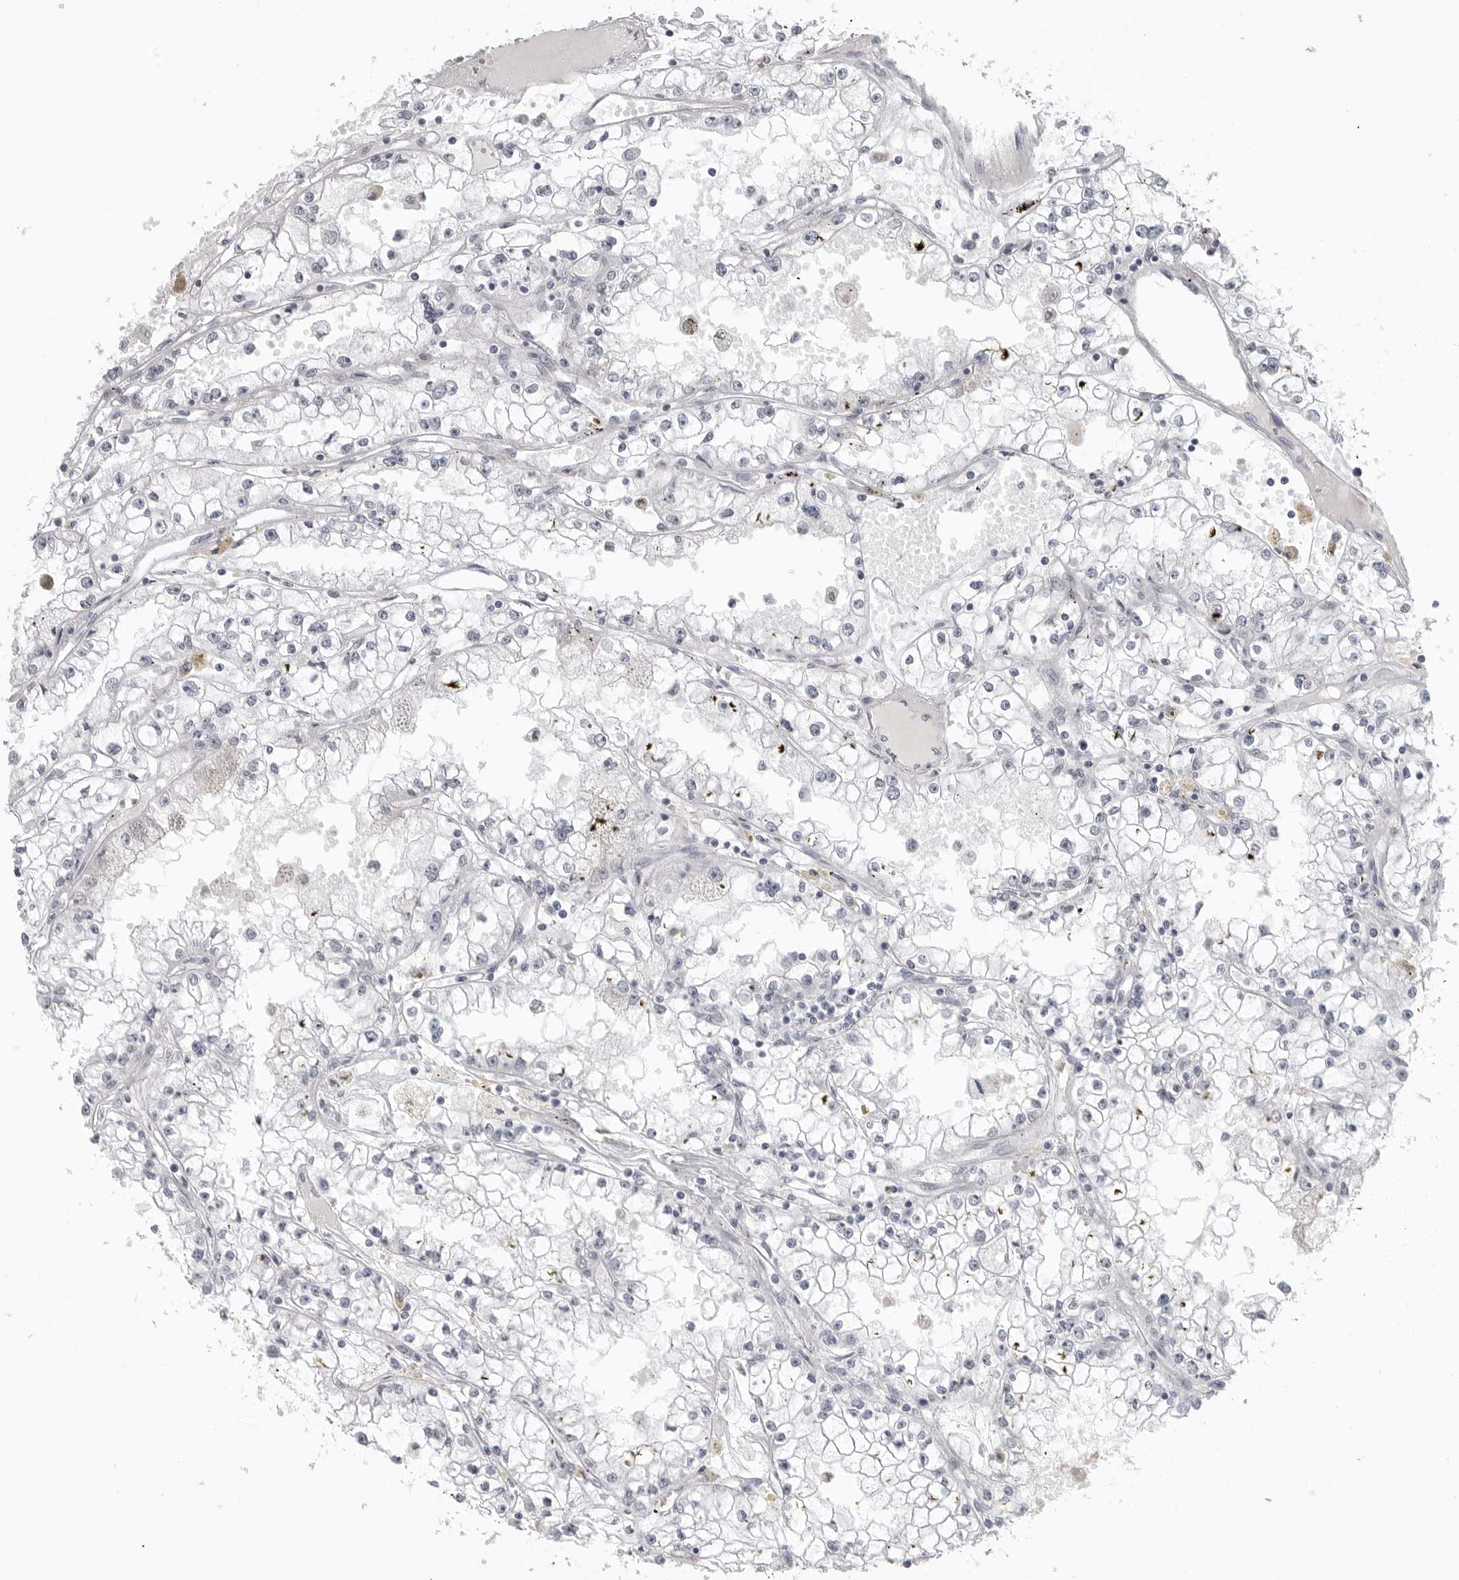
{"staining": {"intensity": "negative", "quantity": "none", "location": "none"}, "tissue": "renal cancer", "cell_type": "Tumor cells", "image_type": "cancer", "snomed": [{"axis": "morphology", "description": "Adenocarcinoma, NOS"}, {"axis": "topography", "description": "Kidney"}], "caption": "A photomicrograph of human renal adenocarcinoma is negative for staining in tumor cells.", "gene": "BPIFA1", "patient": {"sex": "male", "age": 56}}